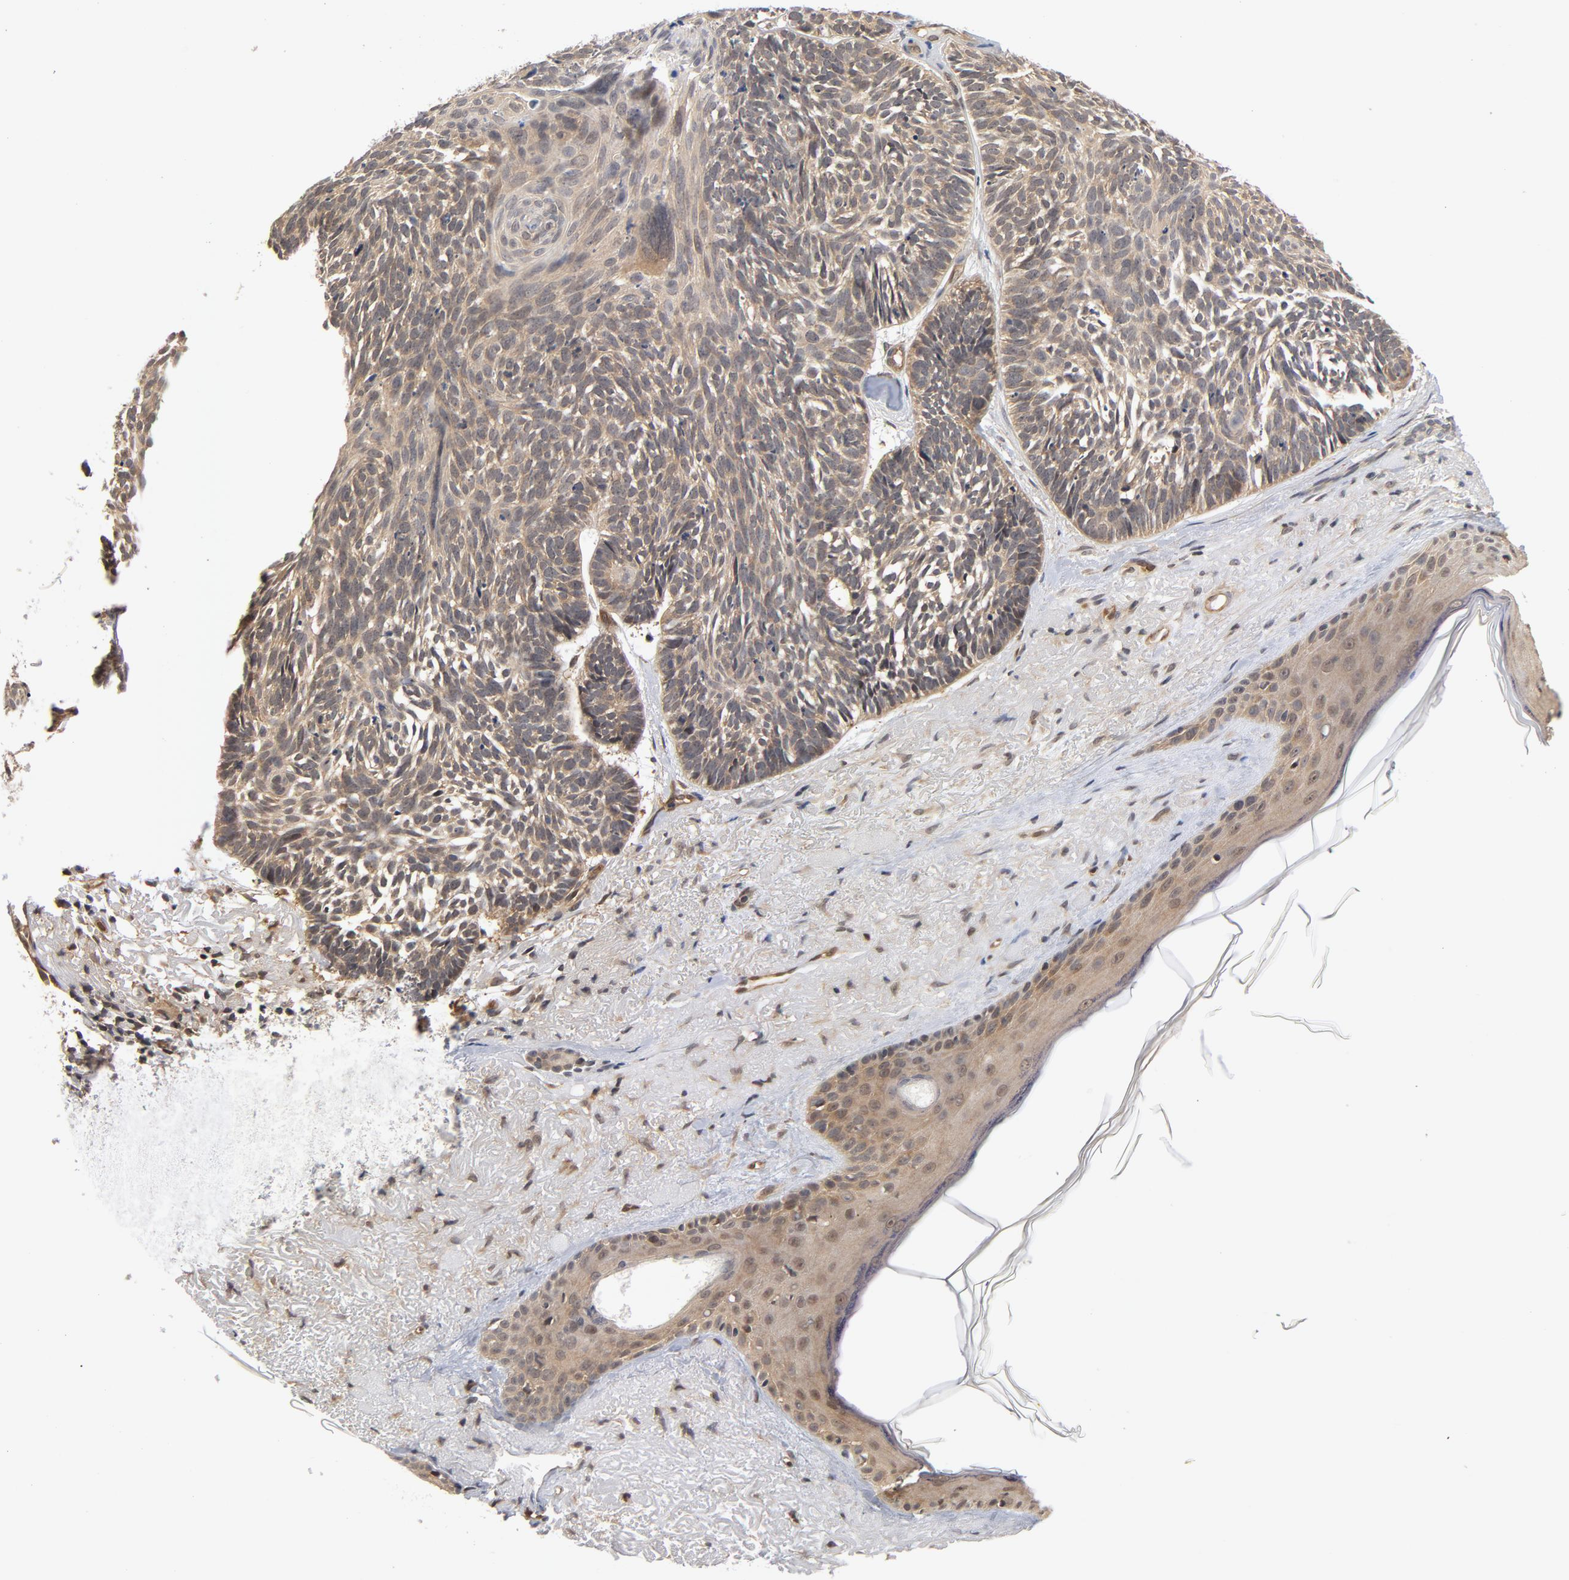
{"staining": {"intensity": "moderate", "quantity": ">75%", "location": "cytoplasmic/membranous"}, "tissue": "skin cancer", "cell_type": "Tumor cells", "image_type": "cancer", "snomed": [{"axis": "morphology", "description": "Basal cell carcinoma"}, {"axis": "topography", "description": "Skin"}], "caption": "DAB immunohistochemical staining of human skin basal cell carcinoma demonstrates moderate cytoplasmic/membranous protein expression in about >75% of tumor cells. (Brightfield microscopy of DAB IHC at high magnification).", "gene": "CDC37", "patient": {"sex": "female", "age": 87}}